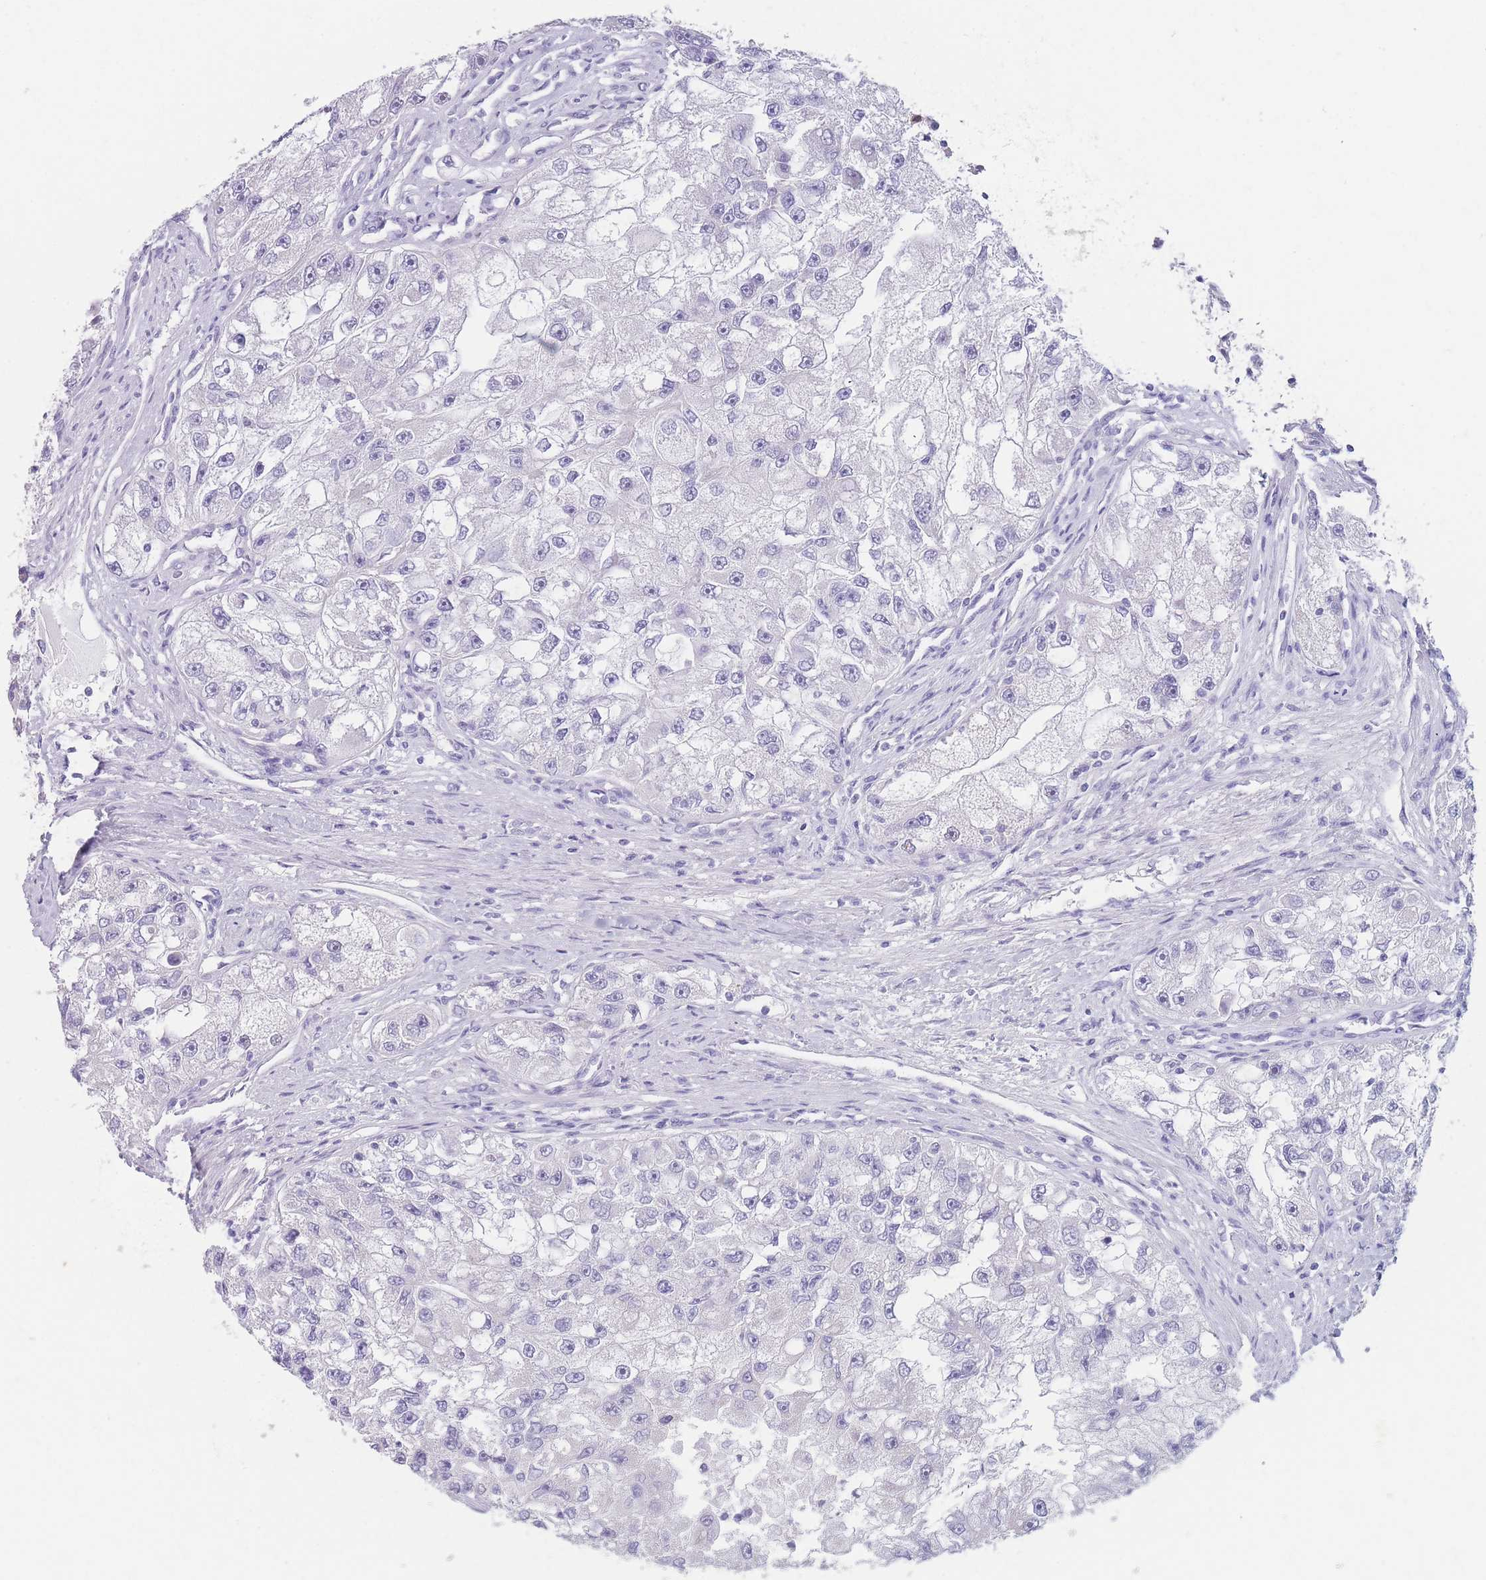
{"staining": {"intensity": "negative", "quantity": "none", "location": "none"}, "tissue": "renal cancer", "cell_type": "Tumor cells", "image_type": "cancer", "snomed": [{"axis": "morphology", "description": "Adenocarcinoma, NOS"}, {"axis": "topography", "description": "Kidney"}], "caption": "Immunohistochemistry (IHC) image of neoplastic tissue: human adenocarcinoma (renal) stained with DAB (3,3'-diaminobenzidine) shows no significant protein positivity in tumor cells.", "gene": "ZNF627", "patient": {"sex": "male", "age": 63}}